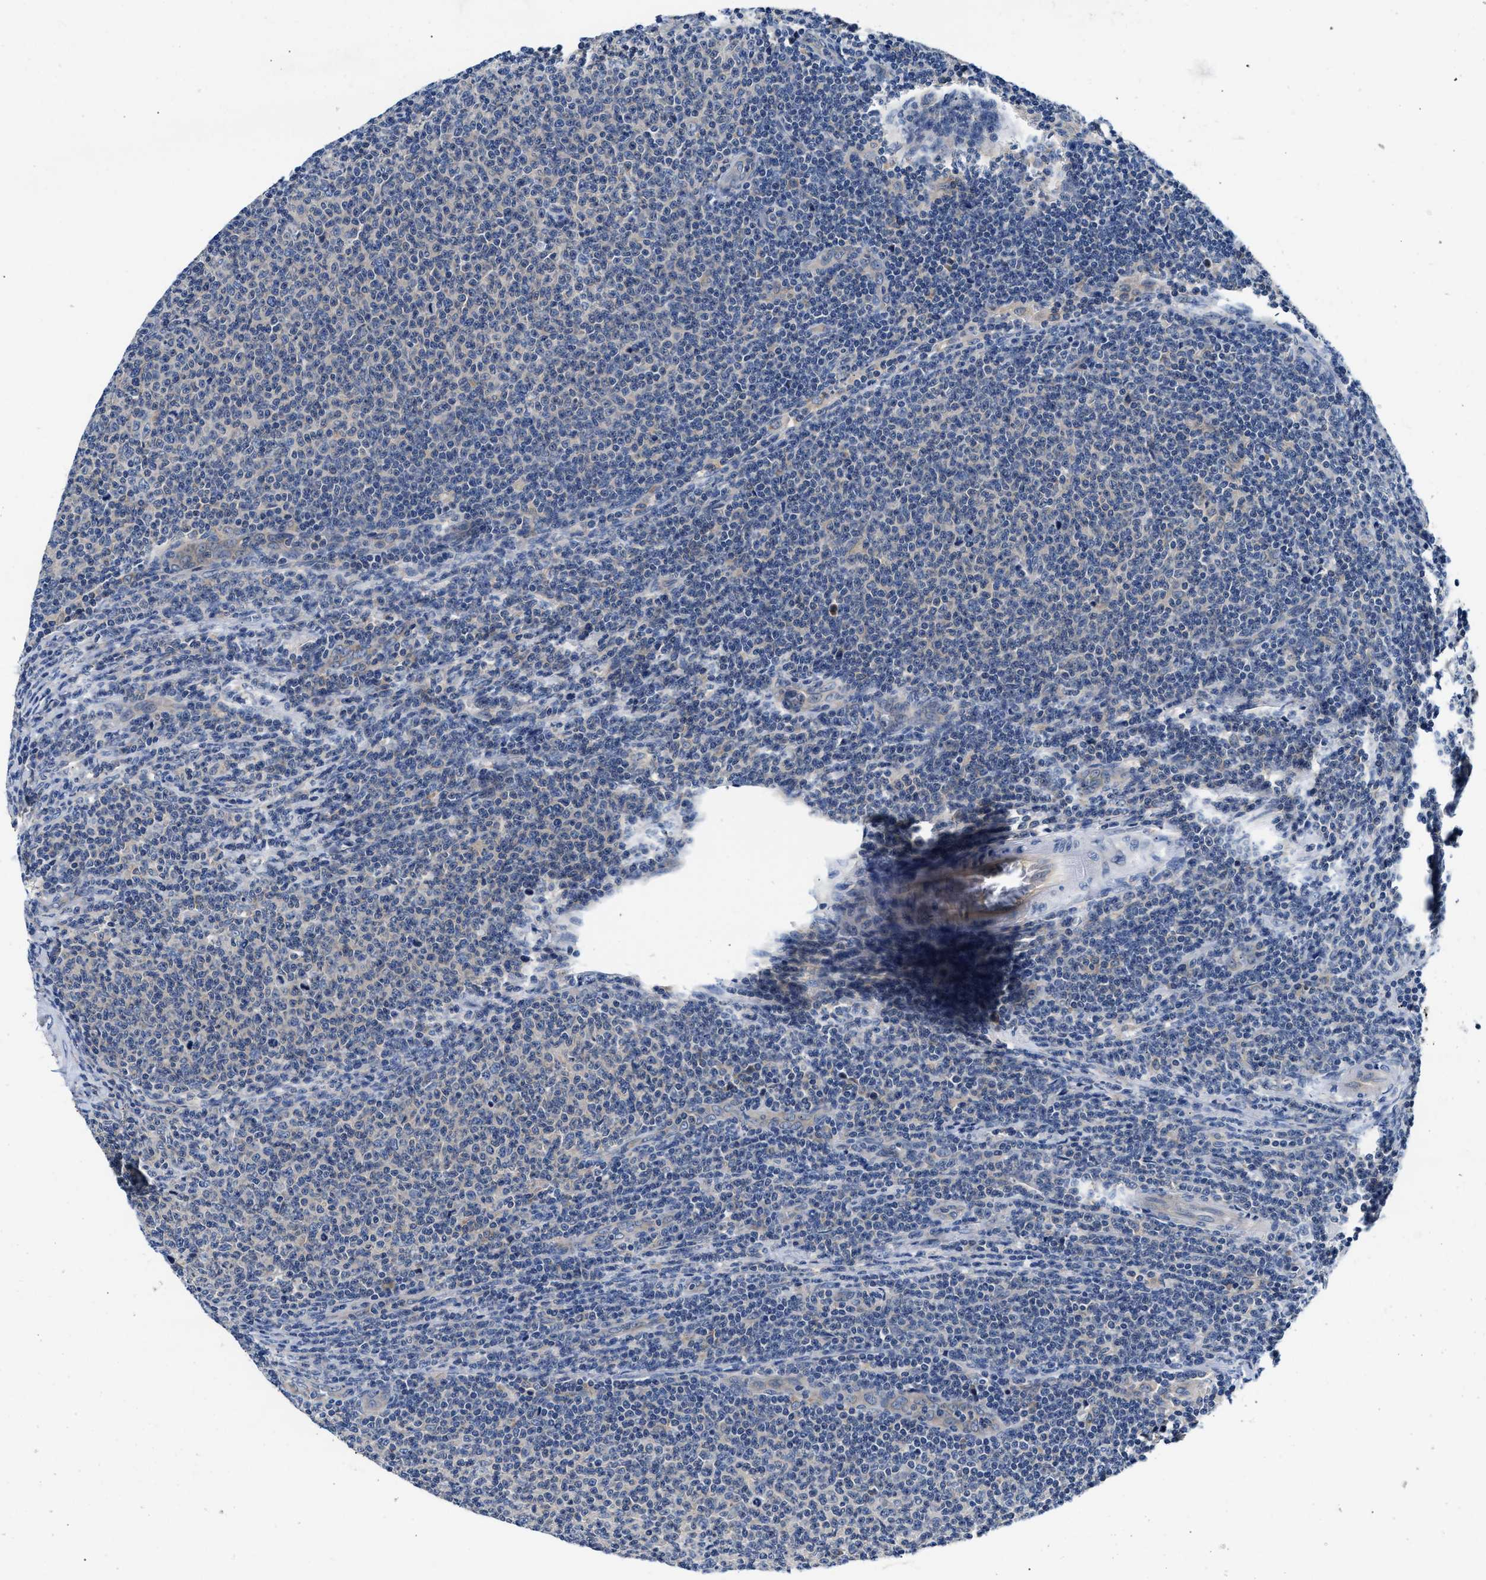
{"staining": {"intensity": "negative", "quantity": "none", "location": "none"}, "tissue": "lymphoma", "cell_type": "Tumor cells", "image_type": "cancer", "snomed": [{"axis": "morphology", "description": "Malignant lymphoma, non-Hodgkin's type, Low grade"}, {"axis": "topography", "description": "Lymph node"}], "caption": "Human lymphoma stained for a protein using IHC reveals no expression in tumor cells.", "gene": "FAM185A", "patient": {"sex": "male", "age": 66}}